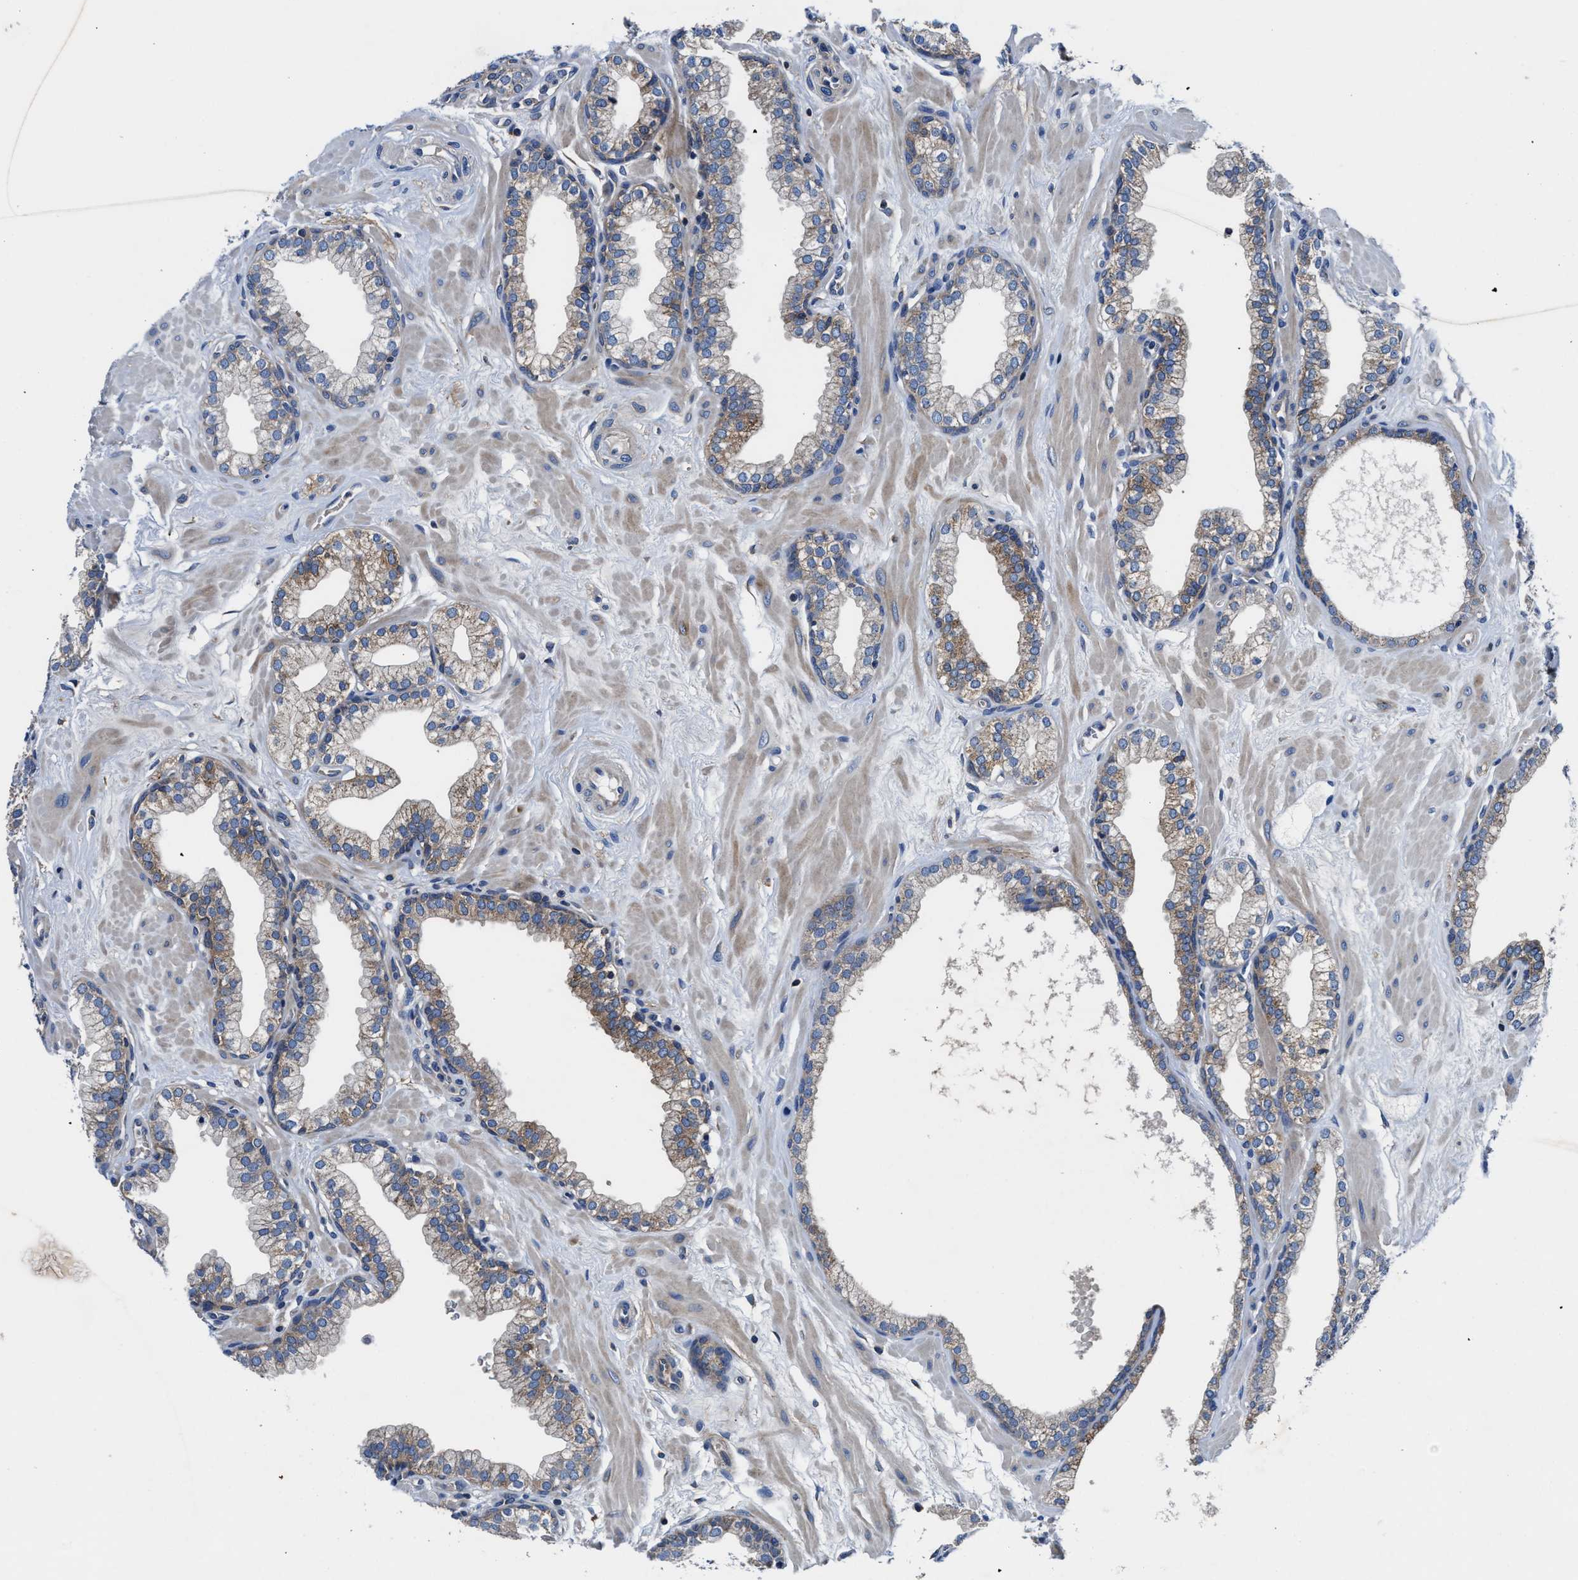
{"staining": {"intensity": "moderate", "quantity": "25%-75%", "location": "cytoplasmic/membranous"}, "tissue": "prostate", "cell_type": "Glandular cells", "image_type": "normal", "snomed": [{"axis": "morphology", "description": "Normal tissue, NOS"}, {"axis": "morphology", "description": "Urothelial carcinoma, Low grade"}, {"axis": "topography", "description": "Urinary bladder"}, {"axis": "topography", "description": "Prostate"}], "caption": "Protein staining of benign prostate displays moderate cytoplasmic/membranous expression in about 25%-75% of glandular cells.", "gene": "PHLPP1", "patient": {"sex": "male", "age": 60}}